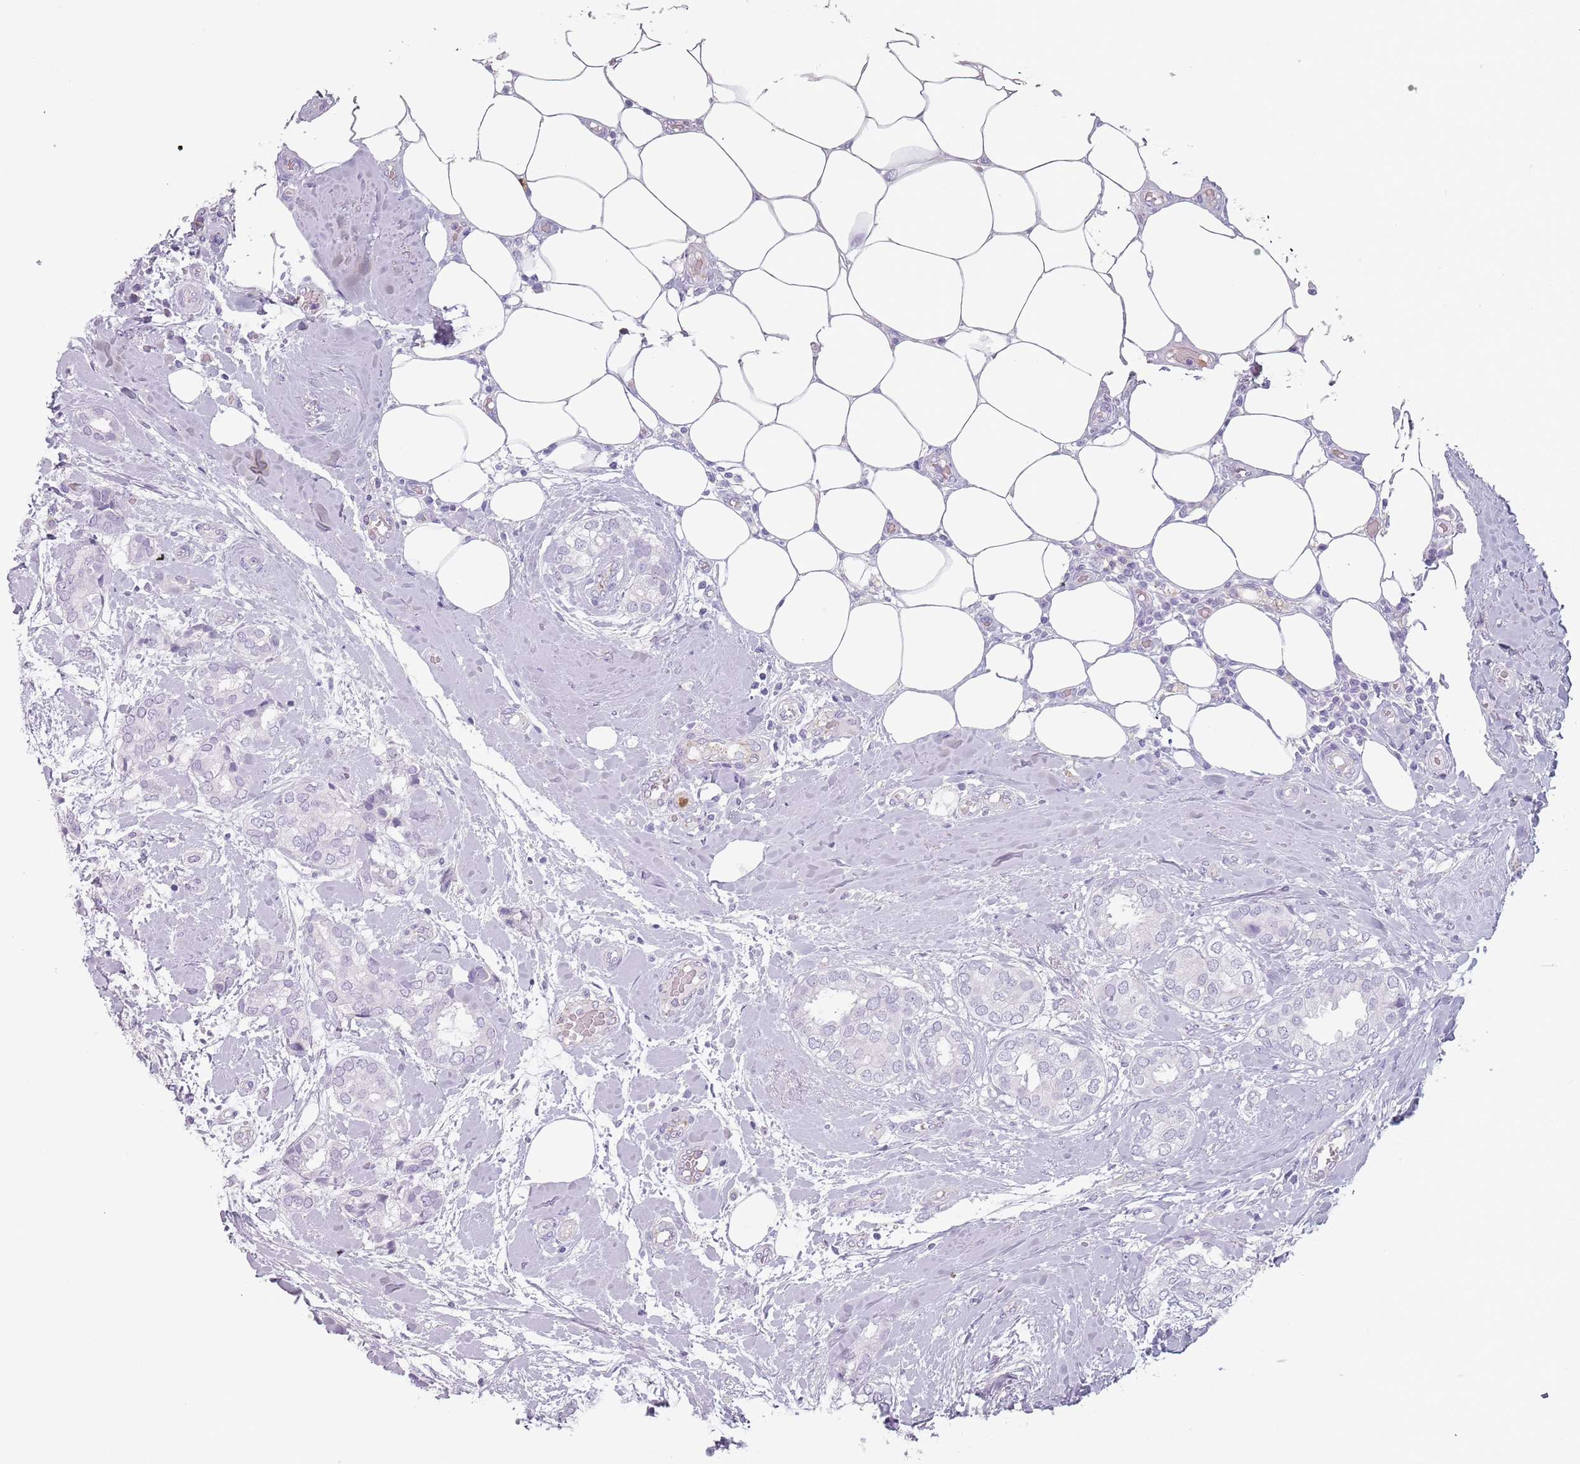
{"staining": {"intensity": "negative", "quantity": "none", "location": "none"}, "tissue": "breast cancer", "cell_type": "Tumor cells", "image_type": "cancer", "snomed": [{"axis": "morphology", "description": "Duct carcinoma"}, {"axis": "topography", "description": "Breast"}], "caption": "DAB (3,3'-diaminobenzidine) immunohistochemical staining of breast cancer (invasive ductal carcinoma) displays no significant staining in tumor cells. (Brightfield microscopy of DAB IHC at high magnification).", "gene": "ZNF584", "patient": {"sex": "female", "age": 73}}